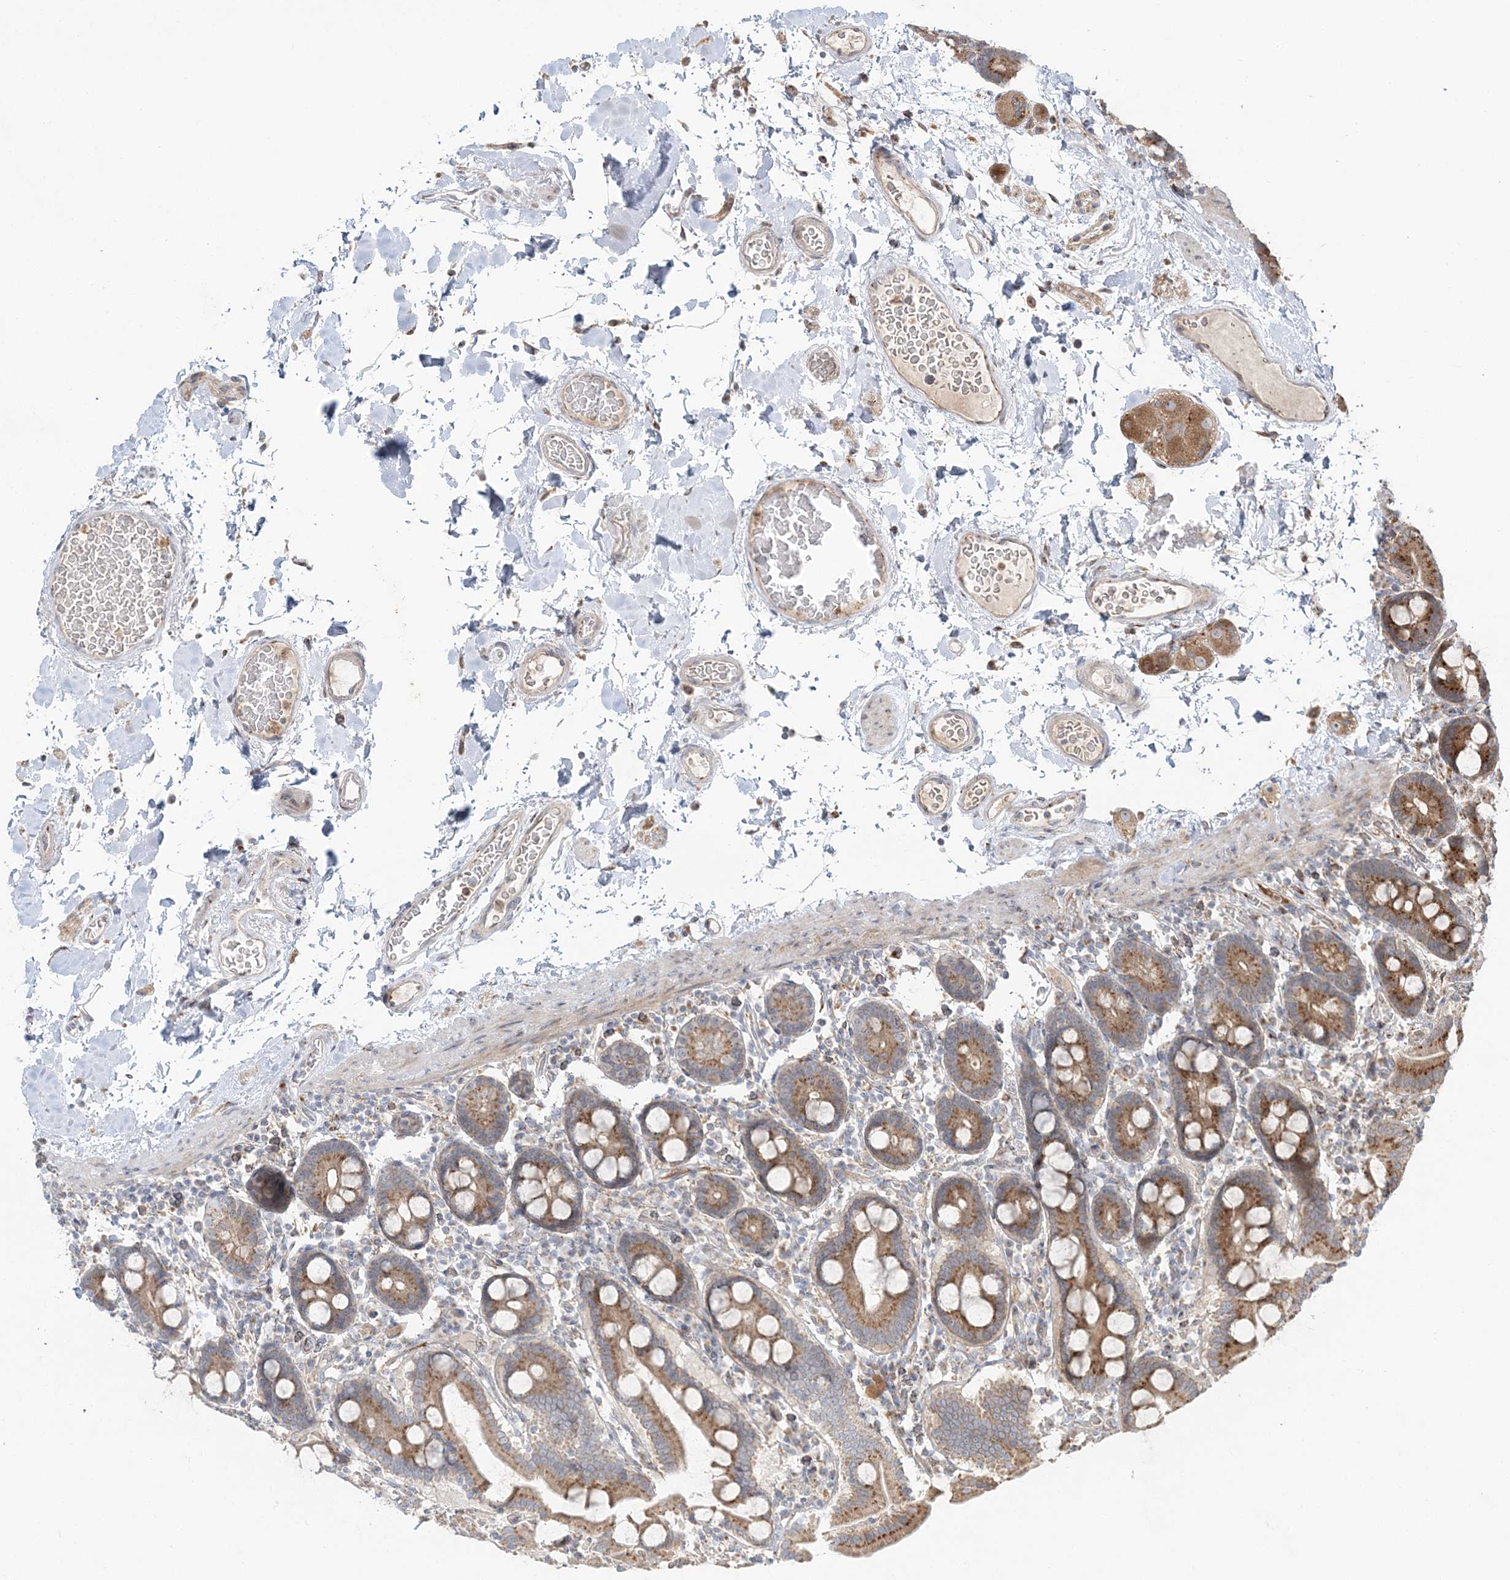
{"staining": {"intensity": "moderate", "quantity": ">75%", "location": "cytoplasmic/membranous"}, "tissue": "duodenum", "cell_type": "Glandular cells", "image_type": "normal", "snomed": [{"axis": "morphology", "description": "Normal tissue, NOS"}, {"axis": "topography", "description": "Duodenum"}], "caption": "This is a micrograph of IHC staining of normal duodenum, which shows moderate expression in the cytoplasmic/membranous of glandular cells.", "gene": "ABCC3", "patient": {"sex": "male", "age": 55}}